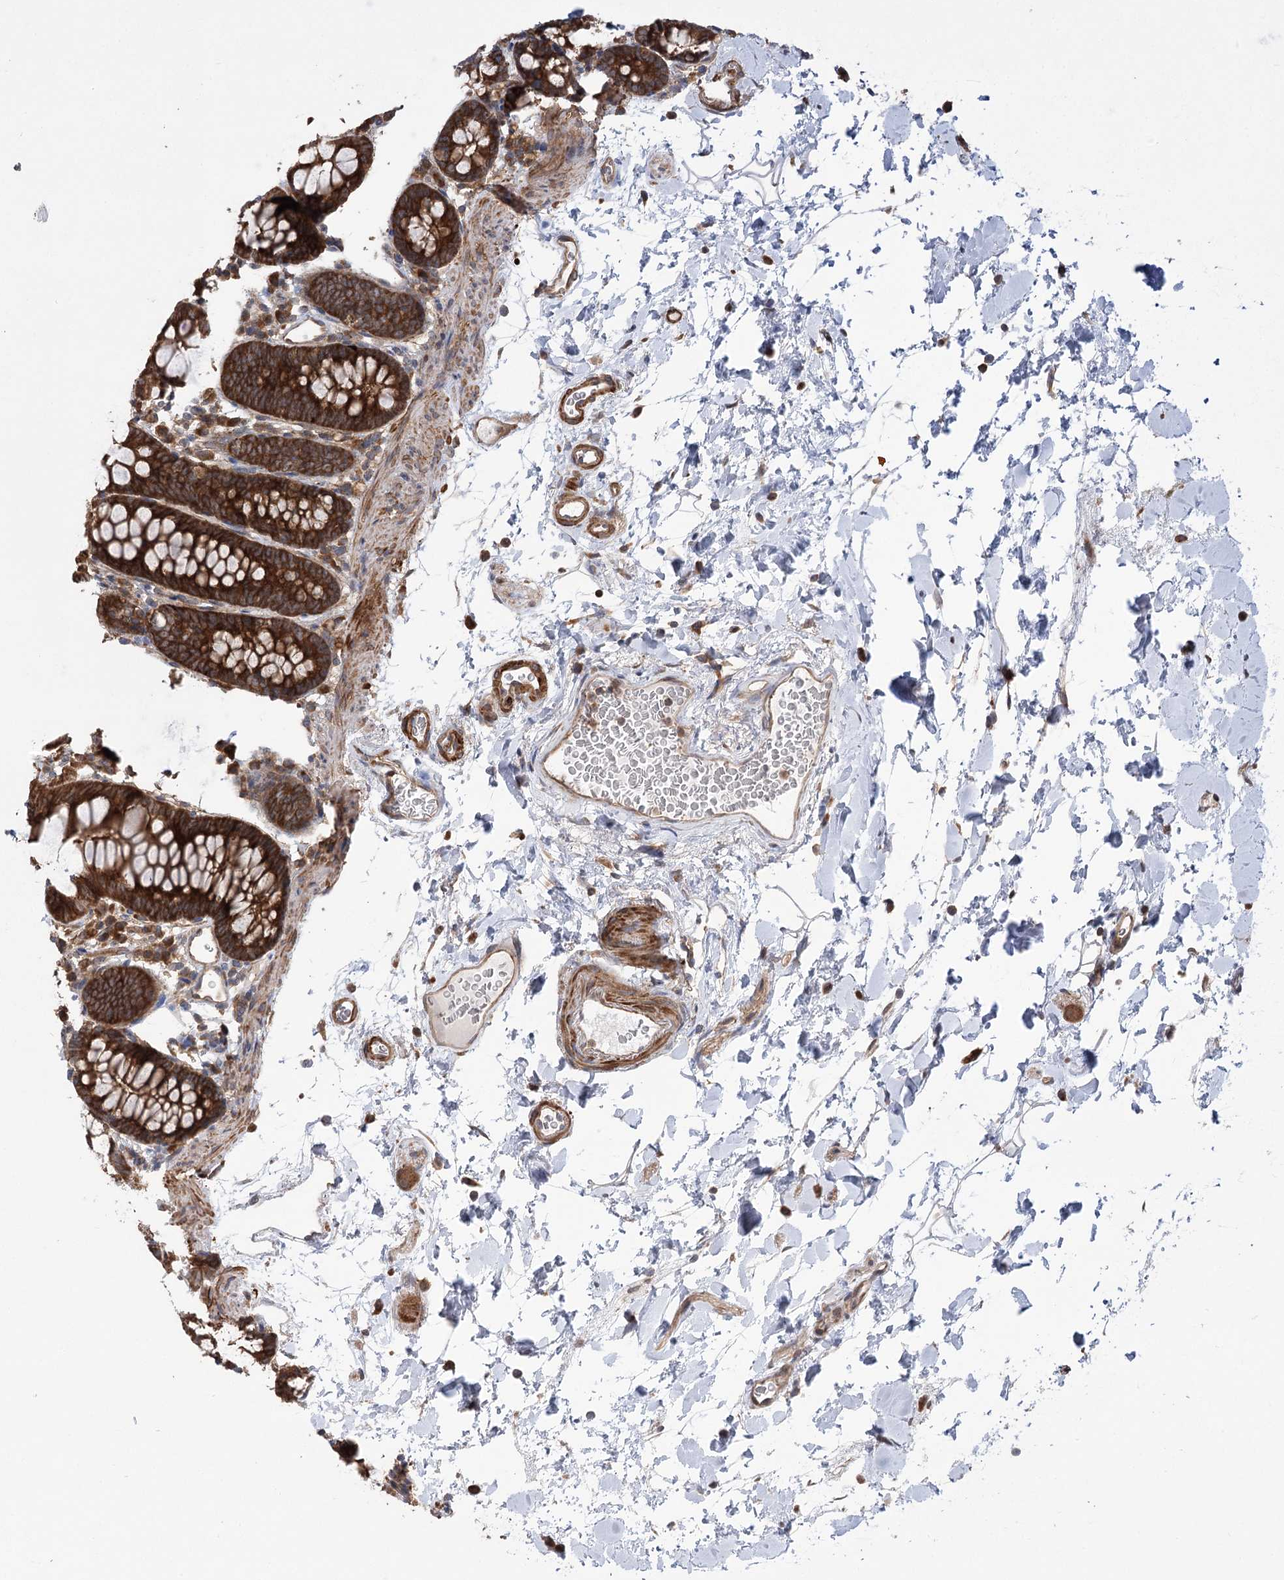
{"staining": {"intensity": "strong", "quantity": "25%-75%", "location": "cytoplasmic/membranous"}, "tissue": "colon", "cell_type": "Endothelial cells", "image_type": "normal", "snomed": [{"axis": "morphology", "description": "Normal tissue, NOS"}, {"axis": "topography", "description": "Colon"}], "caption": "Protein expression analysis of normal colon shows strong cytoplasmic/membranous staining in approximately 25%-75% of endothelial cells.", "gene": "VPS37B", "patient": {"sex": "male", "age": 75}}